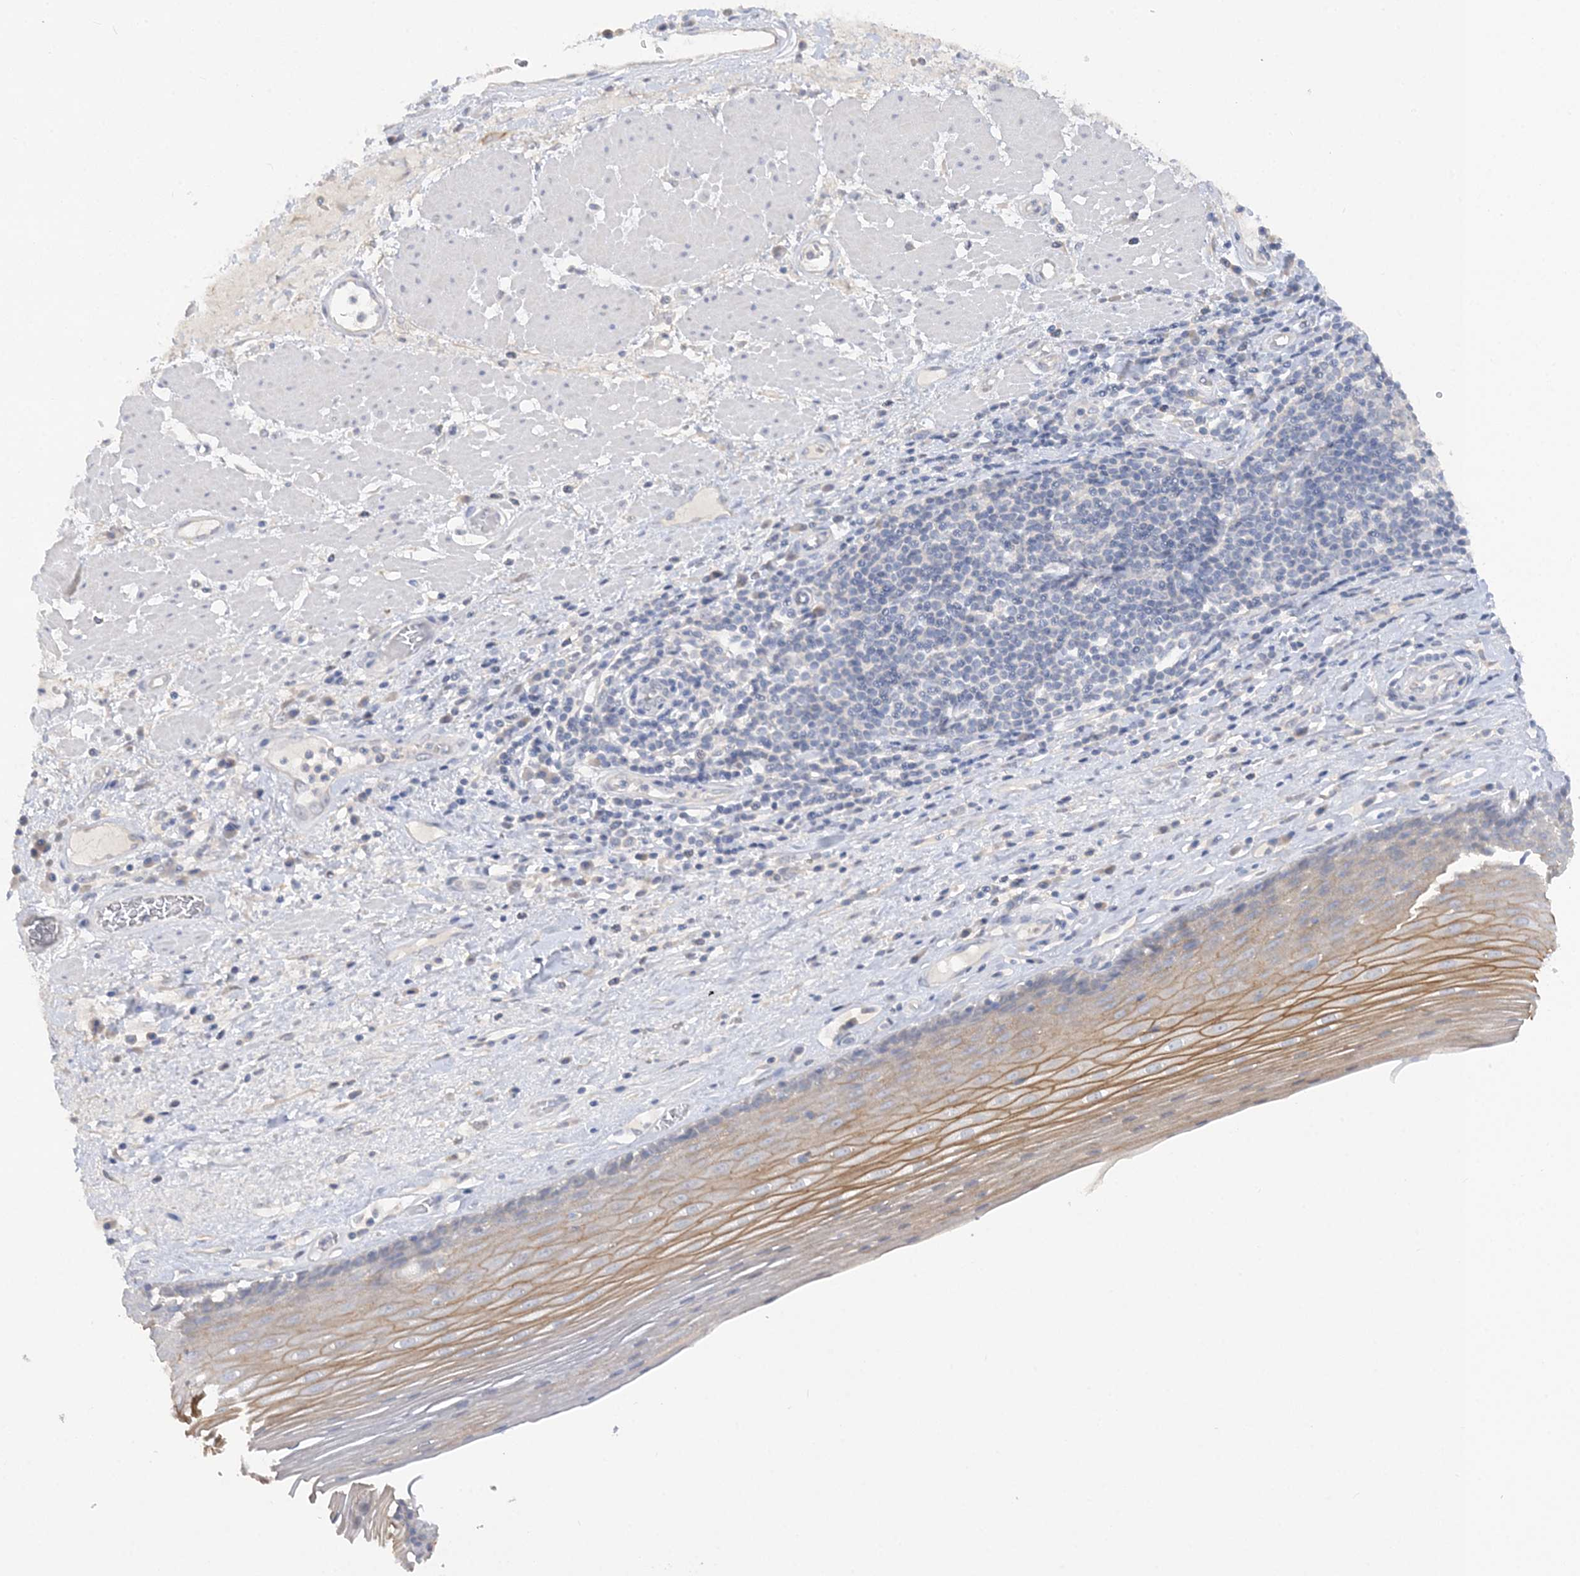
{"staining": {"intensity": "strong", "quantity": "<25%", "location": "cytoplasmic/membranous"}, "tissue": "esophagus", "cell_type": "Squamous epithelial cells", "image_type": "normal", "snomed": [{"axis": "morphology", "description": "Normal tissue, NOS"}, {"axis": "topography", "description": "Esophagus"}], "caption": "Immunohistochemical staining of benign esophagus displays strong cytoplasmic/membranous protein positivity in approximately <25% of squamous epithelial cells. (Brightfield microscopy of DAB IHC at high magnification).", "gene": "RPEL1", "patient": {"sex": "male", "age": 62}}